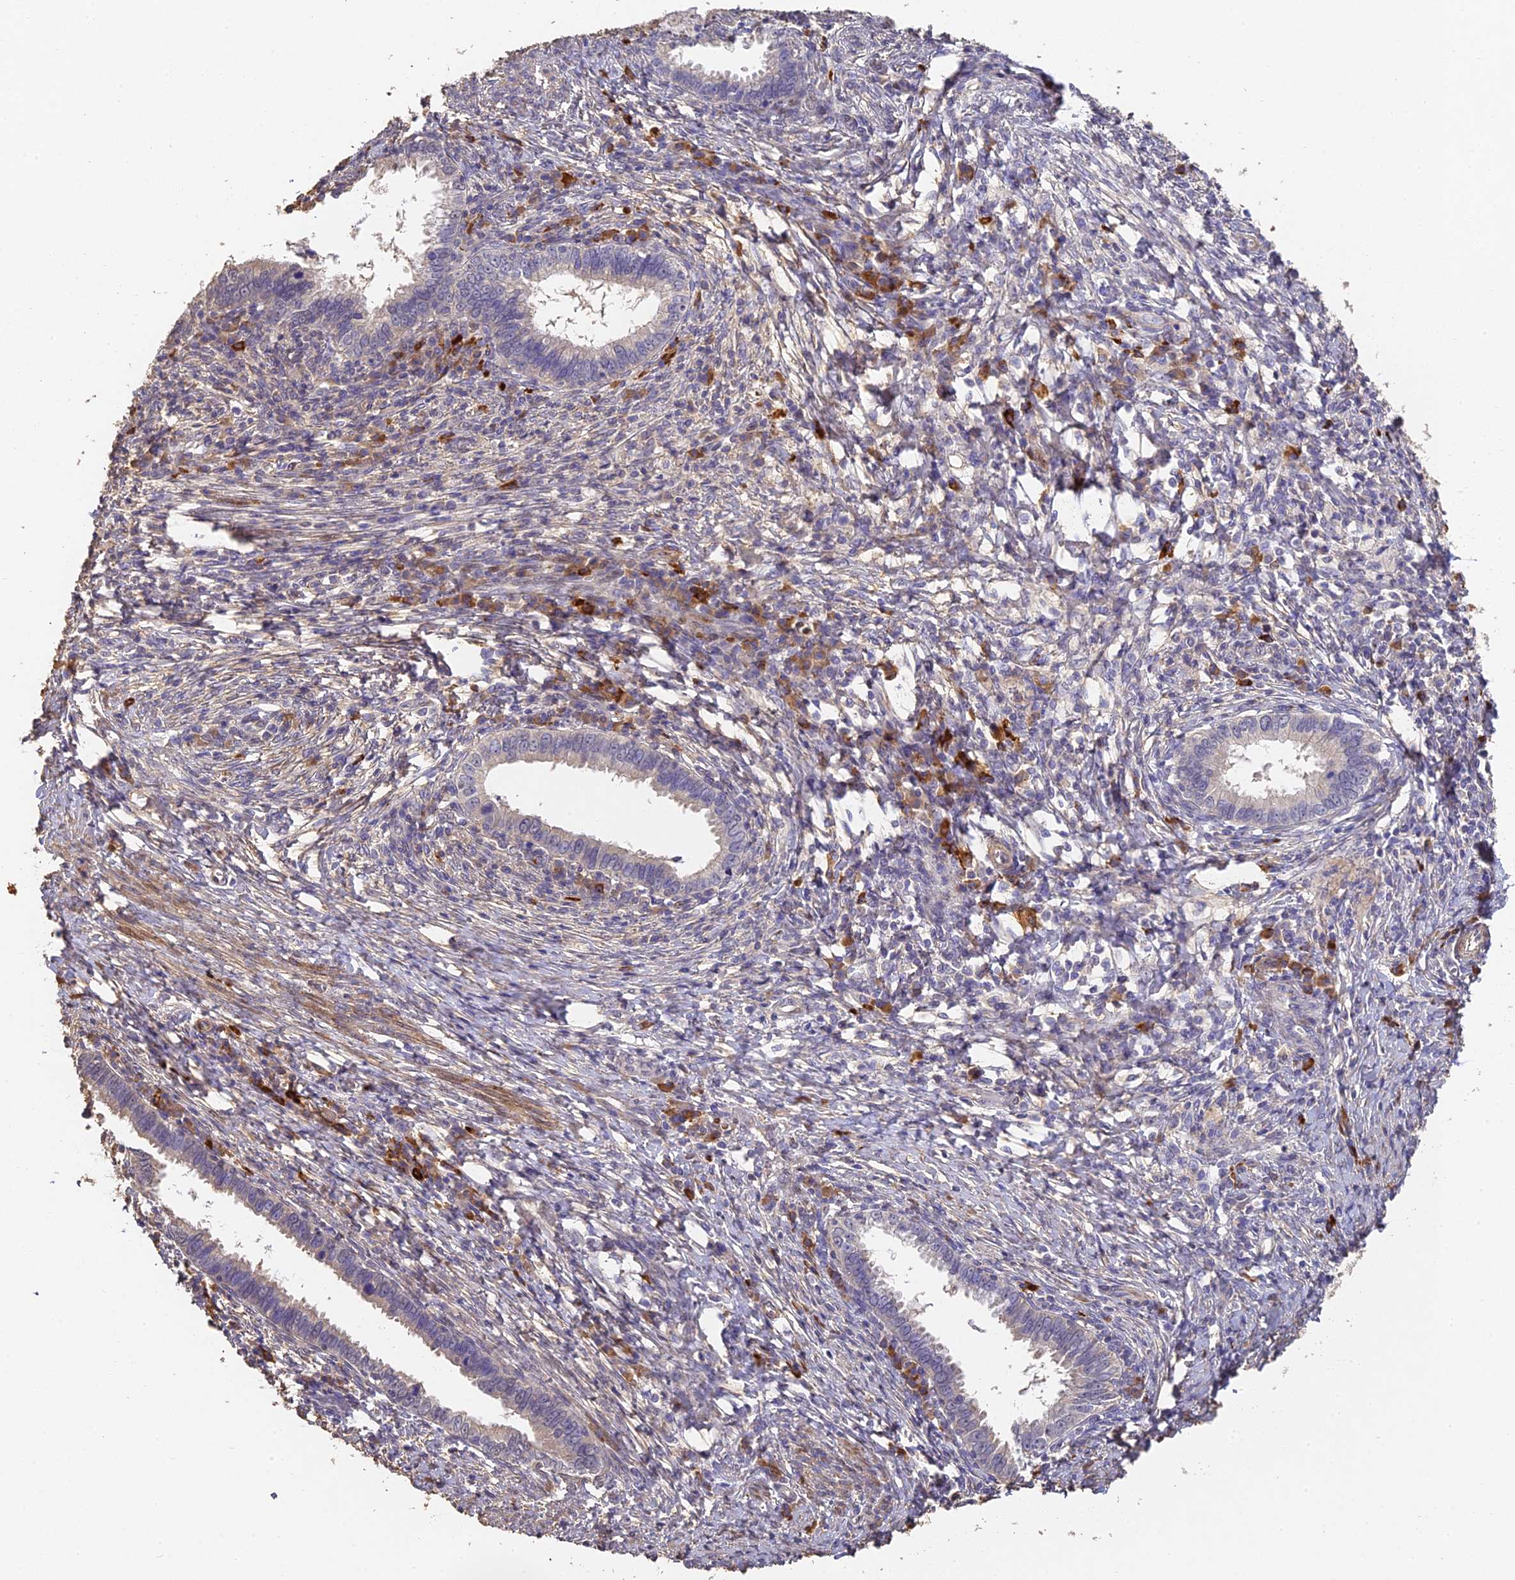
{"staining": {"intensity": "negative", "quantity": "none", "location": "none"}, "tissue": "cervical cancer", "cell_type": "Tumor cells", "image_type": "cancer", "snomed": [{"axis": "morphology", "description": "Adenocarcinoma, NOS"}, {"axis": "topography", "description": "Cervix"}], "caption": "A micrograph of adenocarcinoma (cervical) stained for a protein exhibits no brown staining in tumor cells.", "gene": "SLC11A1", "patient": {"sex": "female", "age": 36}}